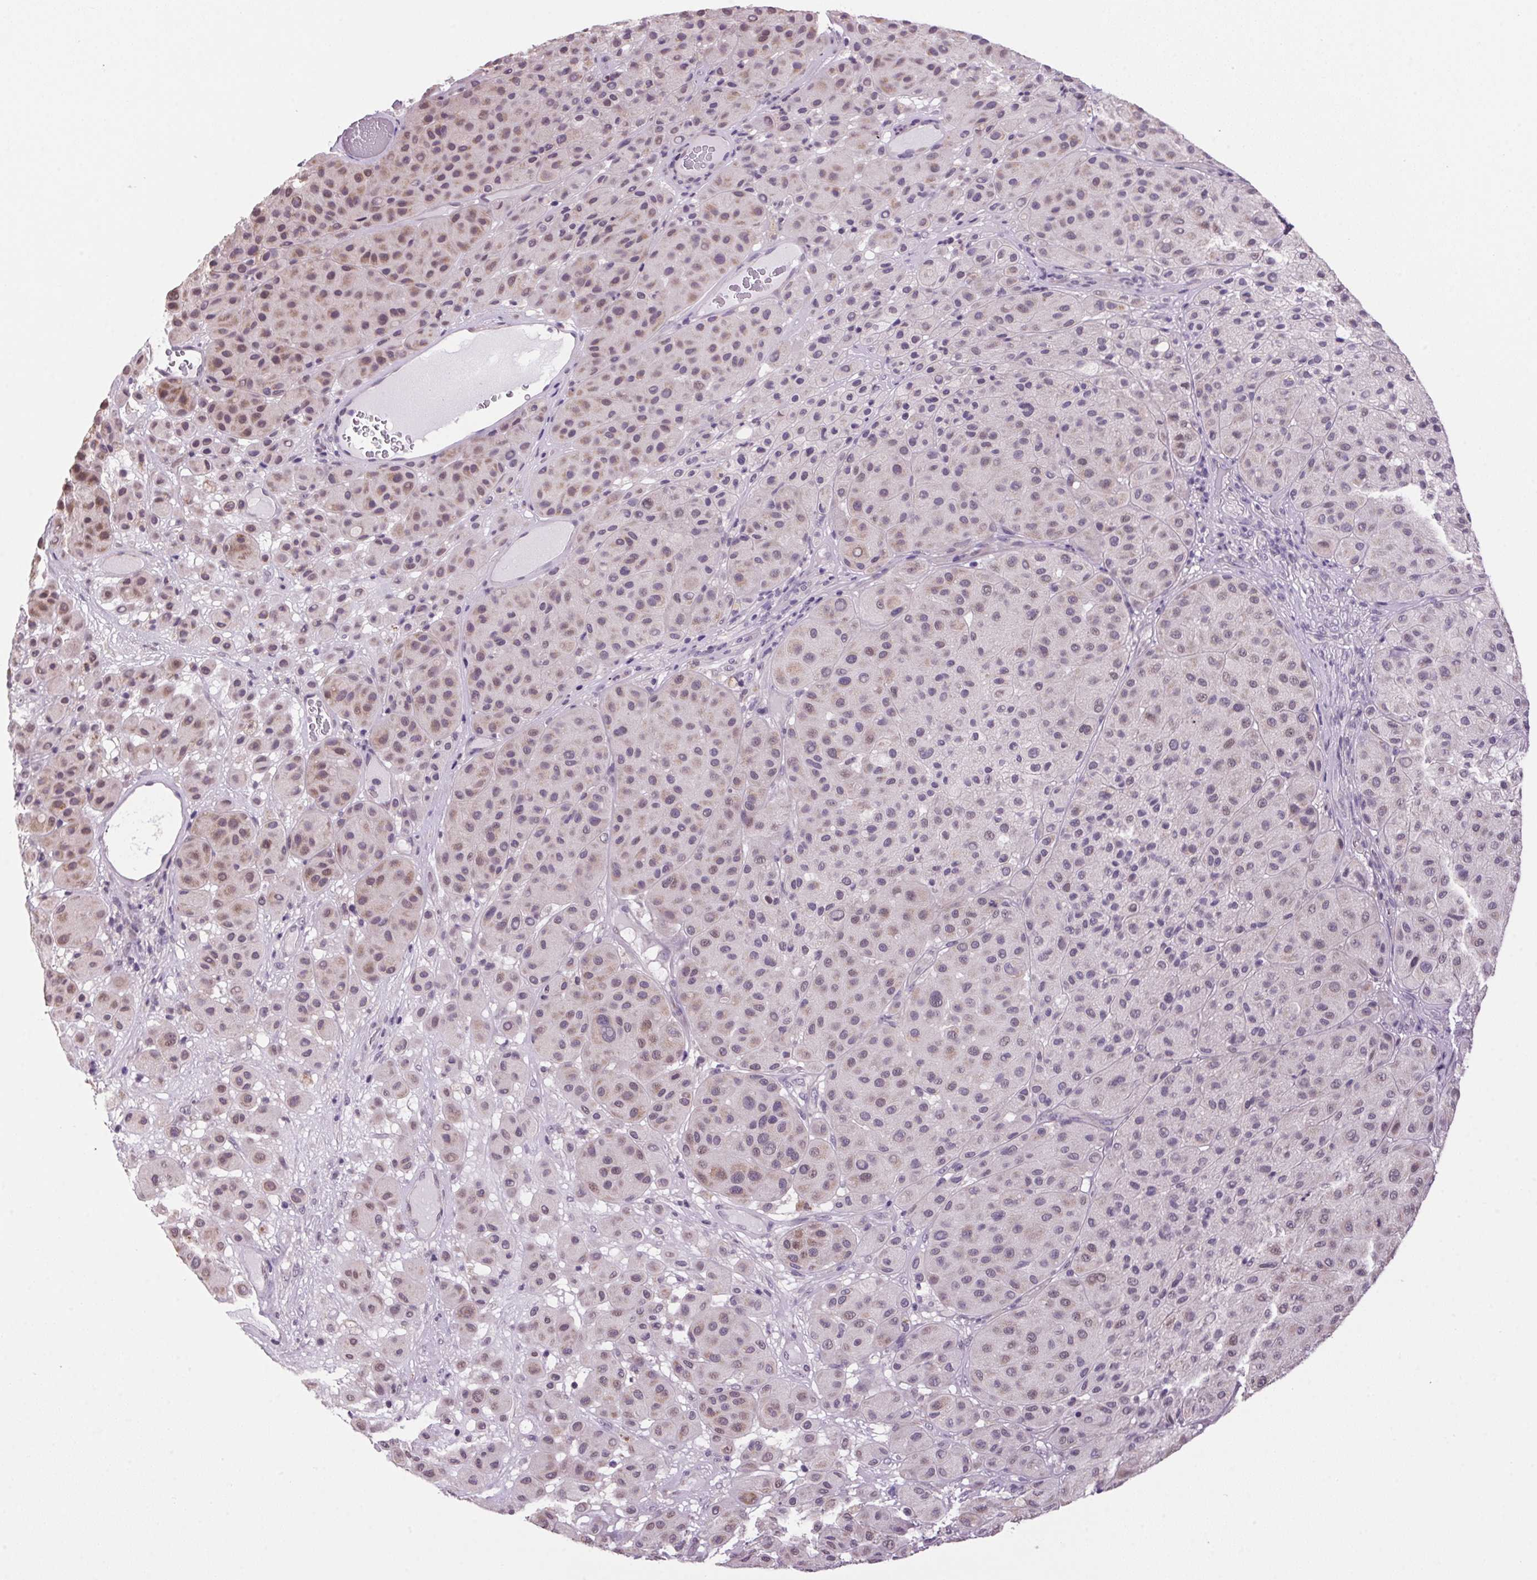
{"staining": {"intensity": "weak", "quantity": "25%-75%", "location": "cytoplasmic/membranous,nuclear"}, "tissue": "melanoma", "cell_type": "Tumor cells", "image_type": "cancer", "snomed": [{"axis": "morphology", "description": "Malignant melanoma, Metastatic site"}, {"axis": "topography", "description": "Smooth muscle"}], "caption": "Immunohistochemical staining of human melanoma reveals low levels of weak cytoplasmic/membranous and nuclear staining in about 25%-75% of tumor cells.", "gene": "VWA3B", "patient": {"sex": "male", "age": 41}}